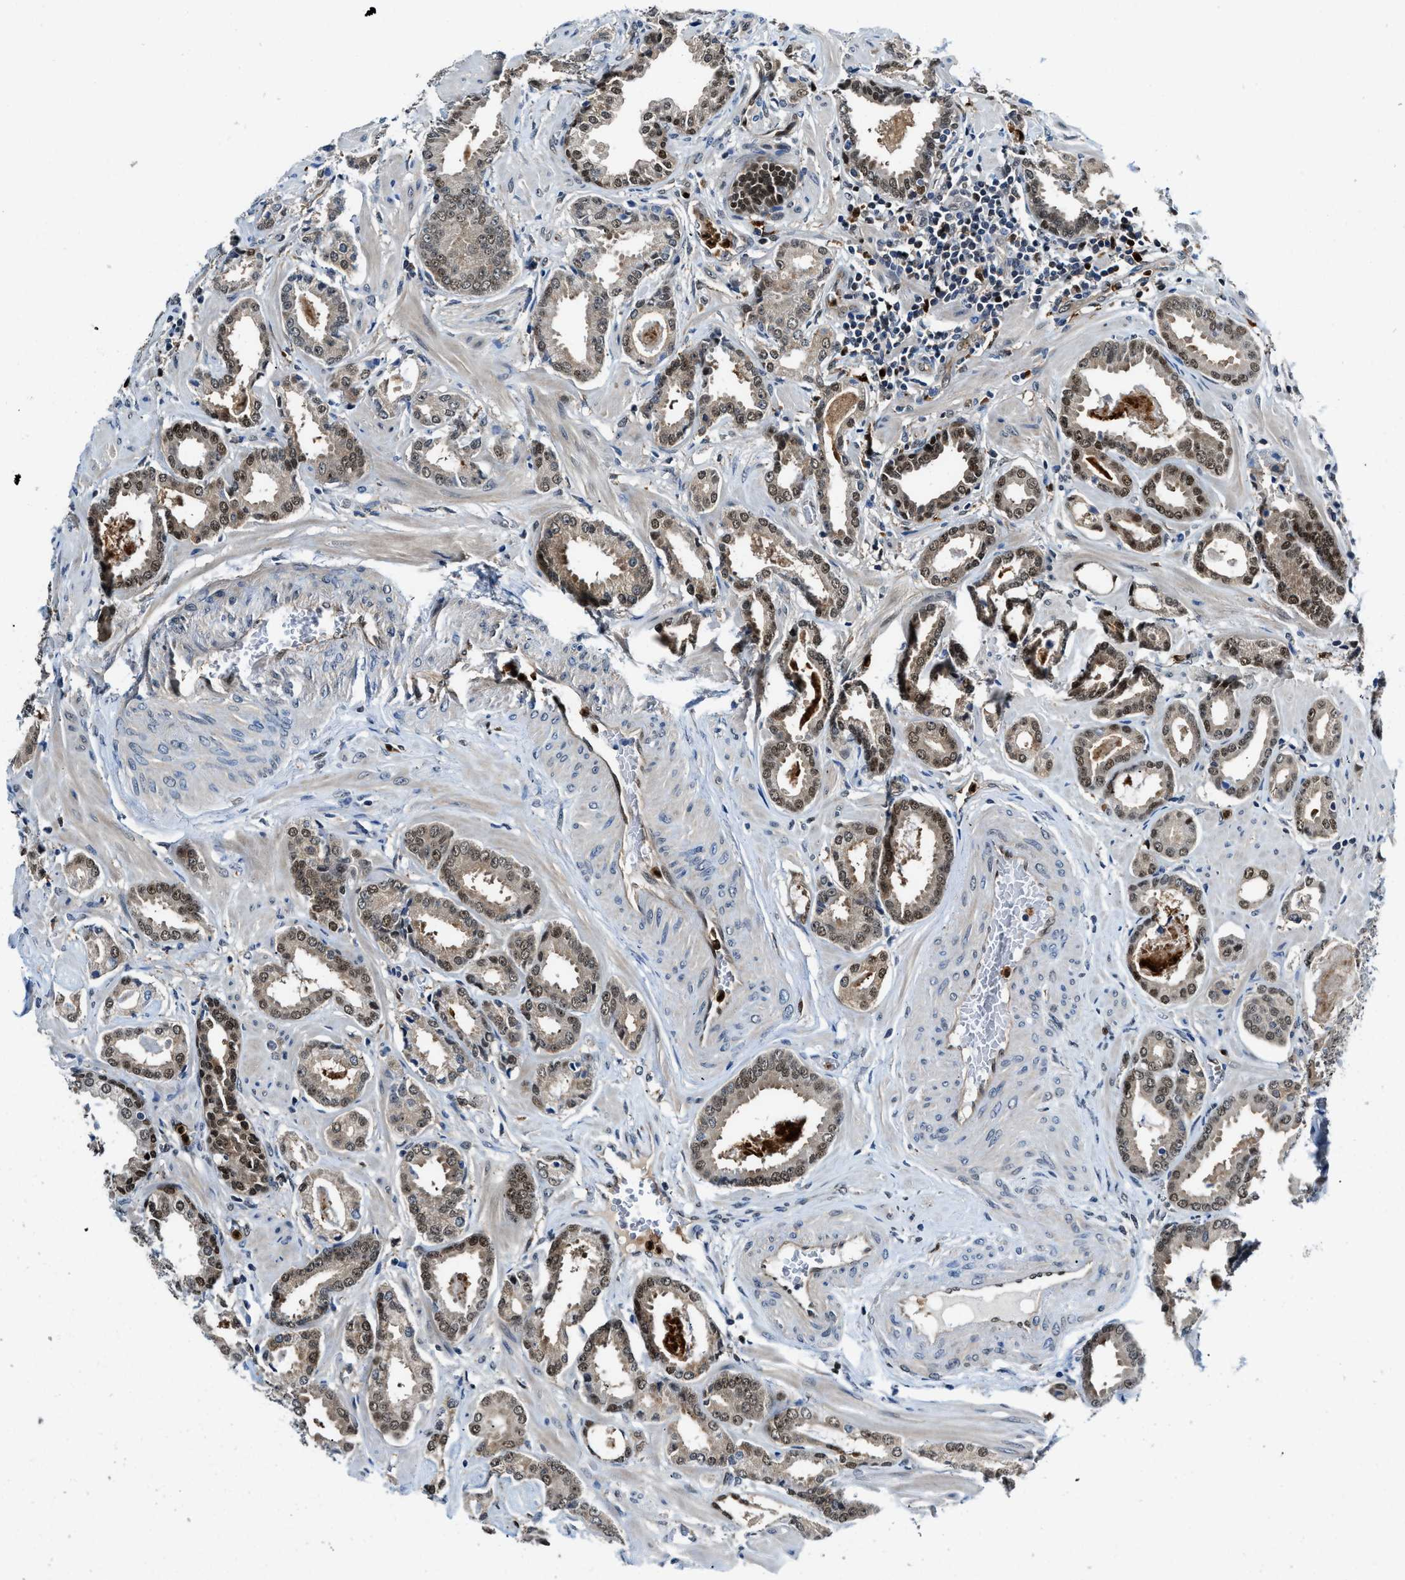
{"staining": {"intensity": "moderate", "quantity": ">75%", "location": "cytoplasmic/membranous,nuclear"}, "tissue": "prostate cancer", "cell_type": "Tumor cells", "image_type": "cancer", "snomed": [{"axis": "morphology", "description": "Adenocarcinoma, Low grade"}, {"axis": "topography", "description": "Prostate"}], "caption": "Protein positivity by IHC shows moderate cytoplasmic/membranous and nuclear positivity in about >75% of tumor cells in prostate cancer. The staining was performed using DAB (3,3'-diaminobenzidine) to visualize the protein expression in brown, while the nuclei were stained in blue with hematoxylin (Magnification: 20x).", "gene": "LTA4H", "patient": {"sex": "male", "age": 53}}